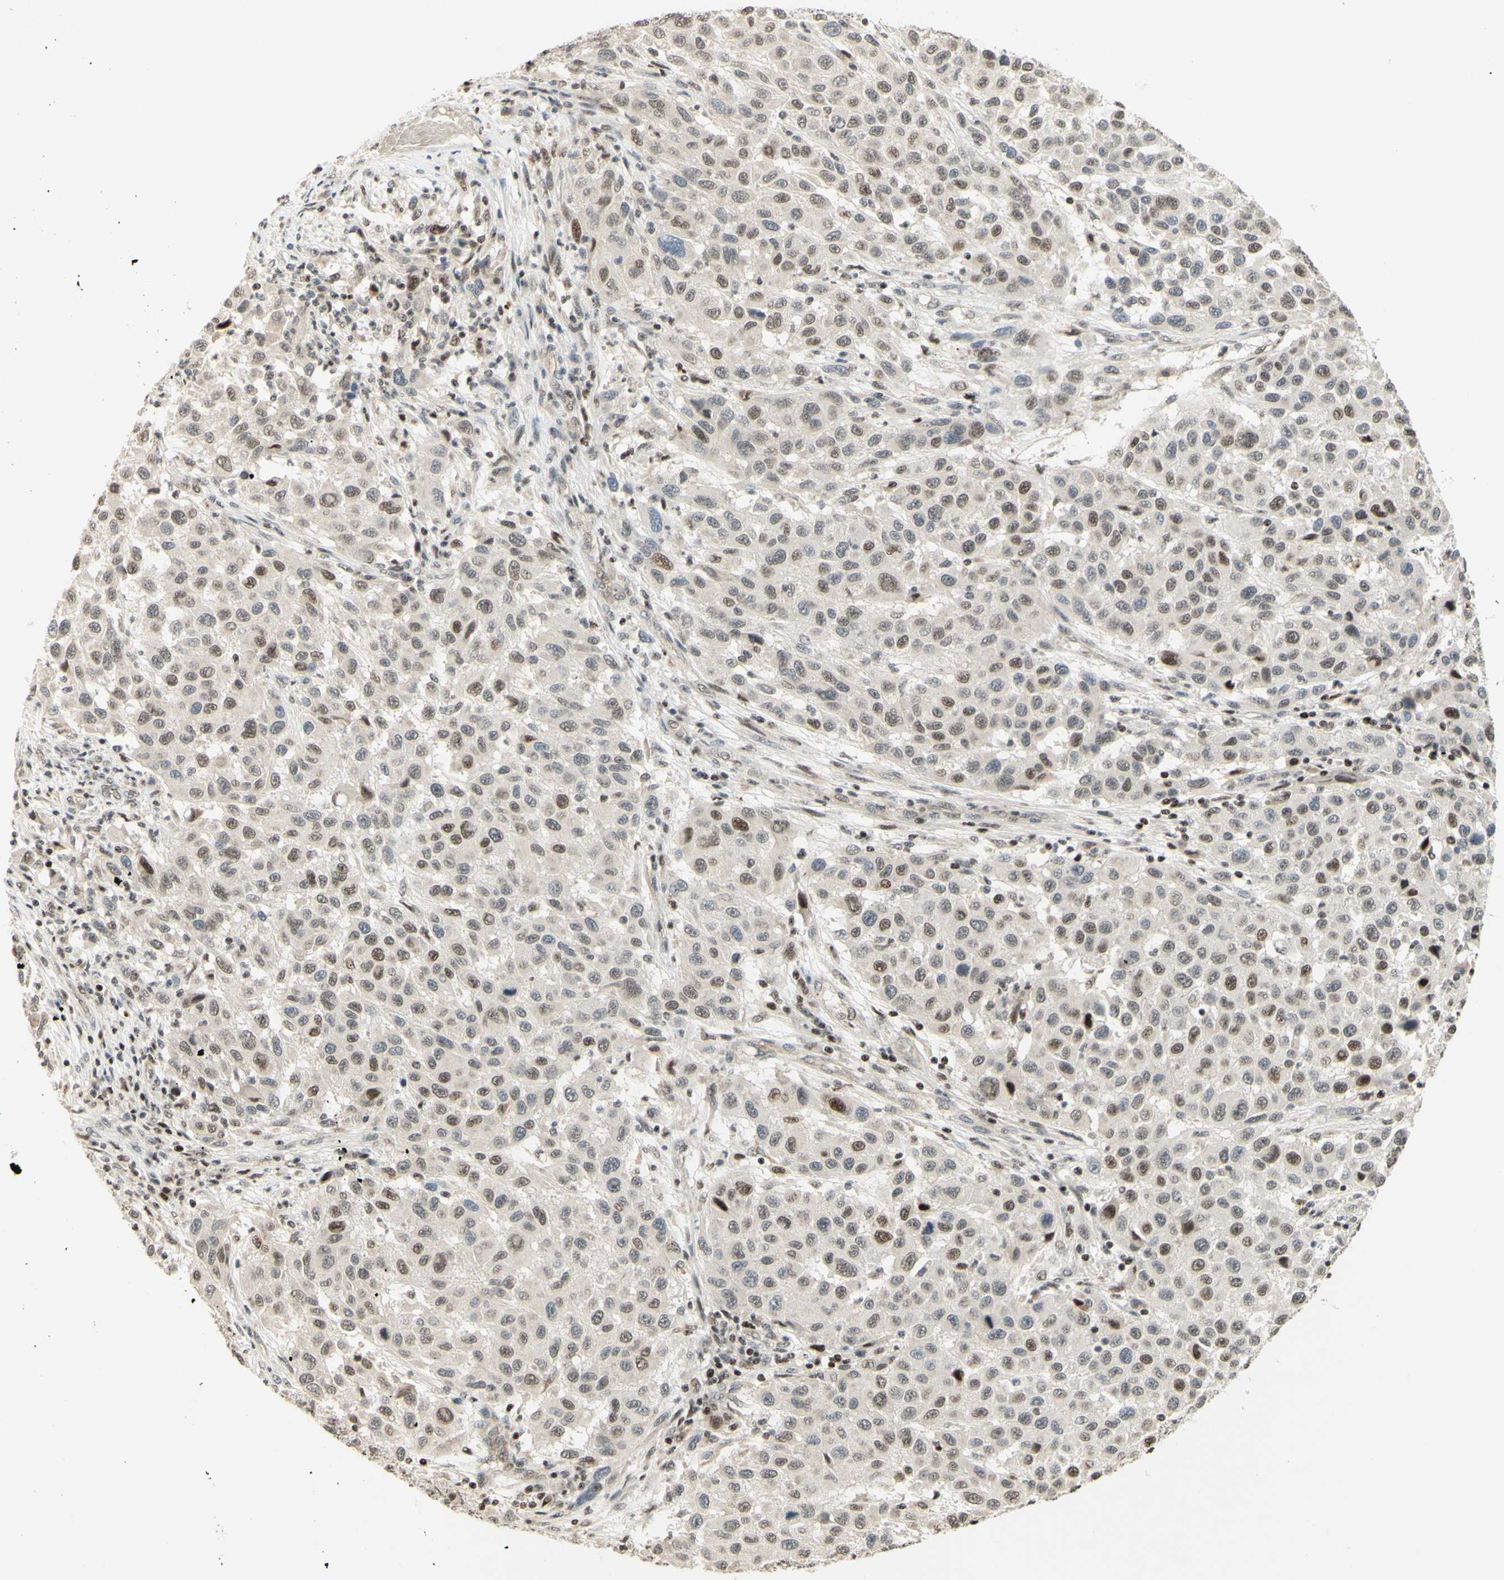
{"staining": {"intensity": "weak", "quantity": "25%-75%", "location": "cytoplasmic/membranous,nuclear"}, "tissue": "melanoma", "cell_type": "Tumor cells", "image_type": "cancer", "snomed": [{"axis": "morphology", "description": "Malignant melanoma, Metastatic site"}, {"axis": "topography", "description": "Lymph node"}], "caption": "Protein staining of malignant melanoma (metastatic site) tissue displays weak cytoplasmic/membranous and nuclear positivity in approximately 25%-75% of tumor cells.", "gene": "CDKL5", "patient": {"sex": "male", "age": 61}}